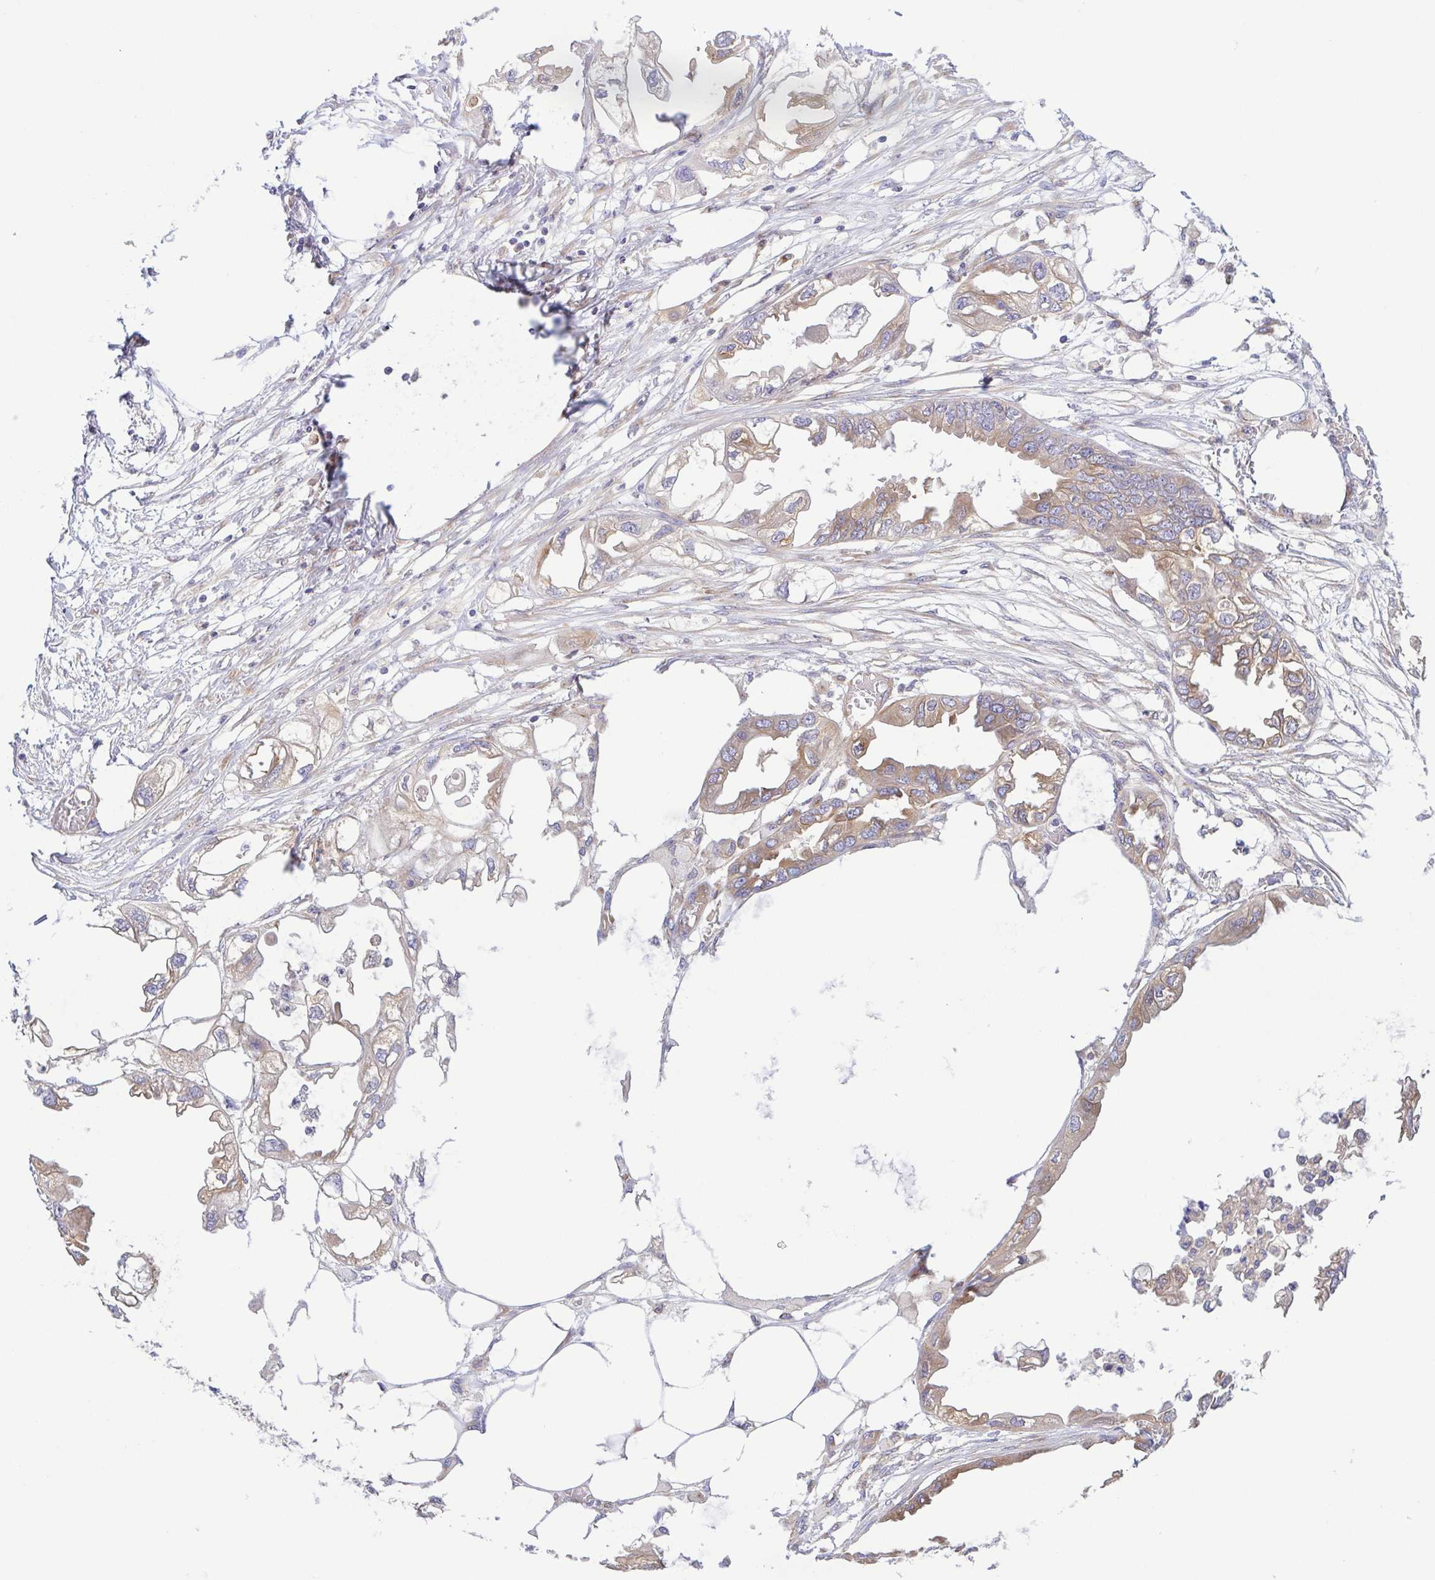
{"staining": {"intensity": "weak", "quantity": "25%-75%", "location": "cytoplasmic/membranous"}, "tissue": "endometrial cancer", "cell_type": "Tumor cells", "image_type": "cancer", "snomed": [{"axis": "morphology", "description": "Adenocarcinoma, NOS"}, {"axis": "morphology", "description": "Adenocarcinoma, metastatic, NOS"}, {"axis": "topography", "description": "Adipose tissue"}, {"axis": "topography", "description": "Endometrium"}], "caption": "Immunohistochemical staining of human endometrial cancer (metastatic adenocarcinoma) demonstrates low levels of weak cytoplasmic/membranous expression in about 25%-75% of tumor cells. Immunohistochemistry (ihc) stains the protein in brown and the nuclei are stained blue.", "gene": "KIF5B", "patient": {"sex": "female", "age": 67}}